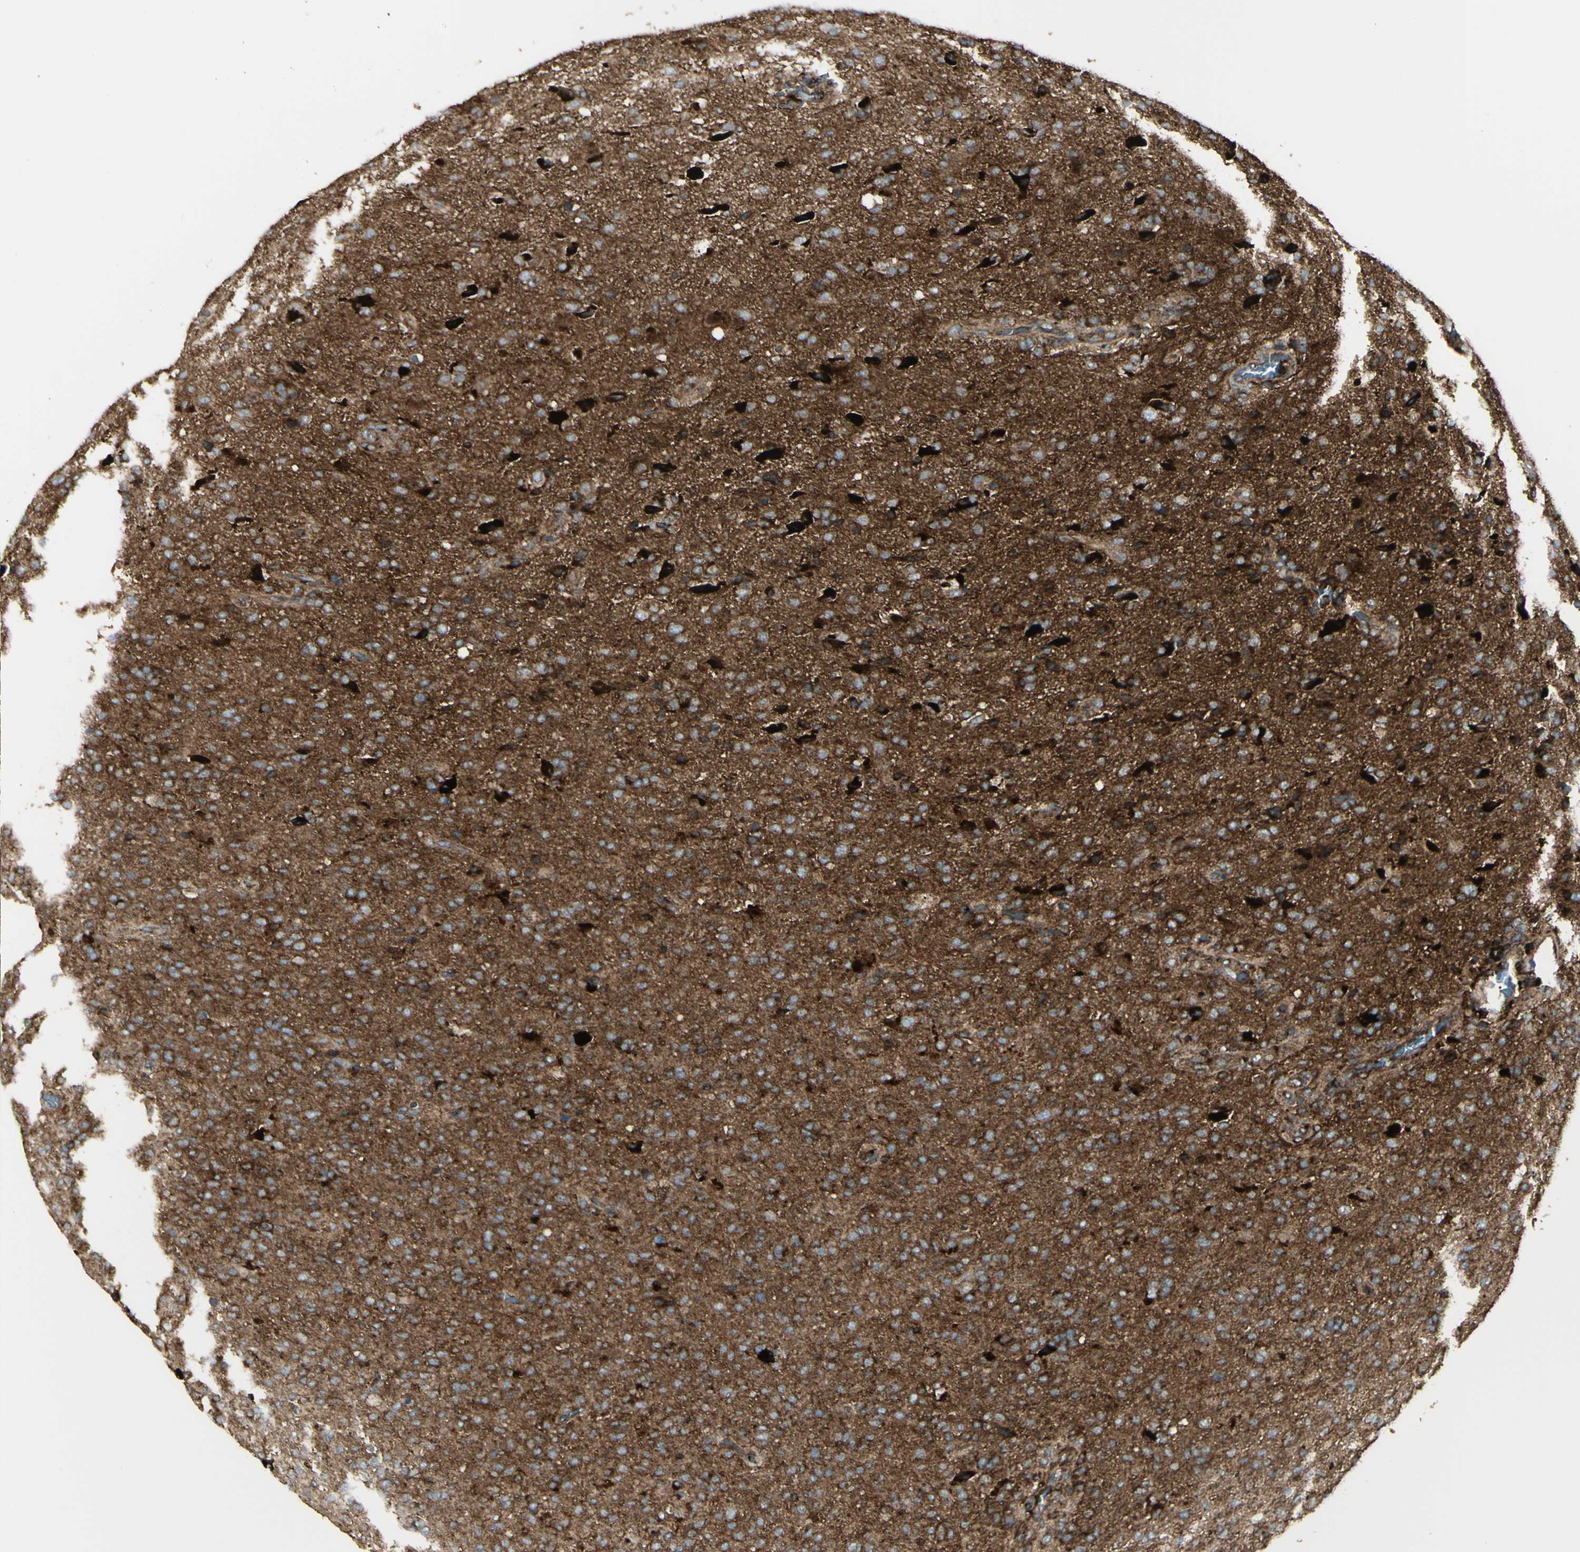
{"staining": {"intensity": "strong", "quantity": ">75%", "location": "cytoplasmic/membranous"}, "tissue": "glioma", "cell_type": "Tumor cells", "image_type": "cancer", "snomed": [{"axis": "morphology", "description": "Glioma, malignant, High grade"}, {"axis": "topography", "description": "Brain"}], "caption": "Brown immunohistochemical staining in glioma reveals strong cytoplasmic/membranous expression in approximately >75% of tumor cells. Immunohistochemistry stains the protein in brown and the nuclei are stained blue.", "gene": "NAPA", "patient": {"sex": "male", "age": 71}}